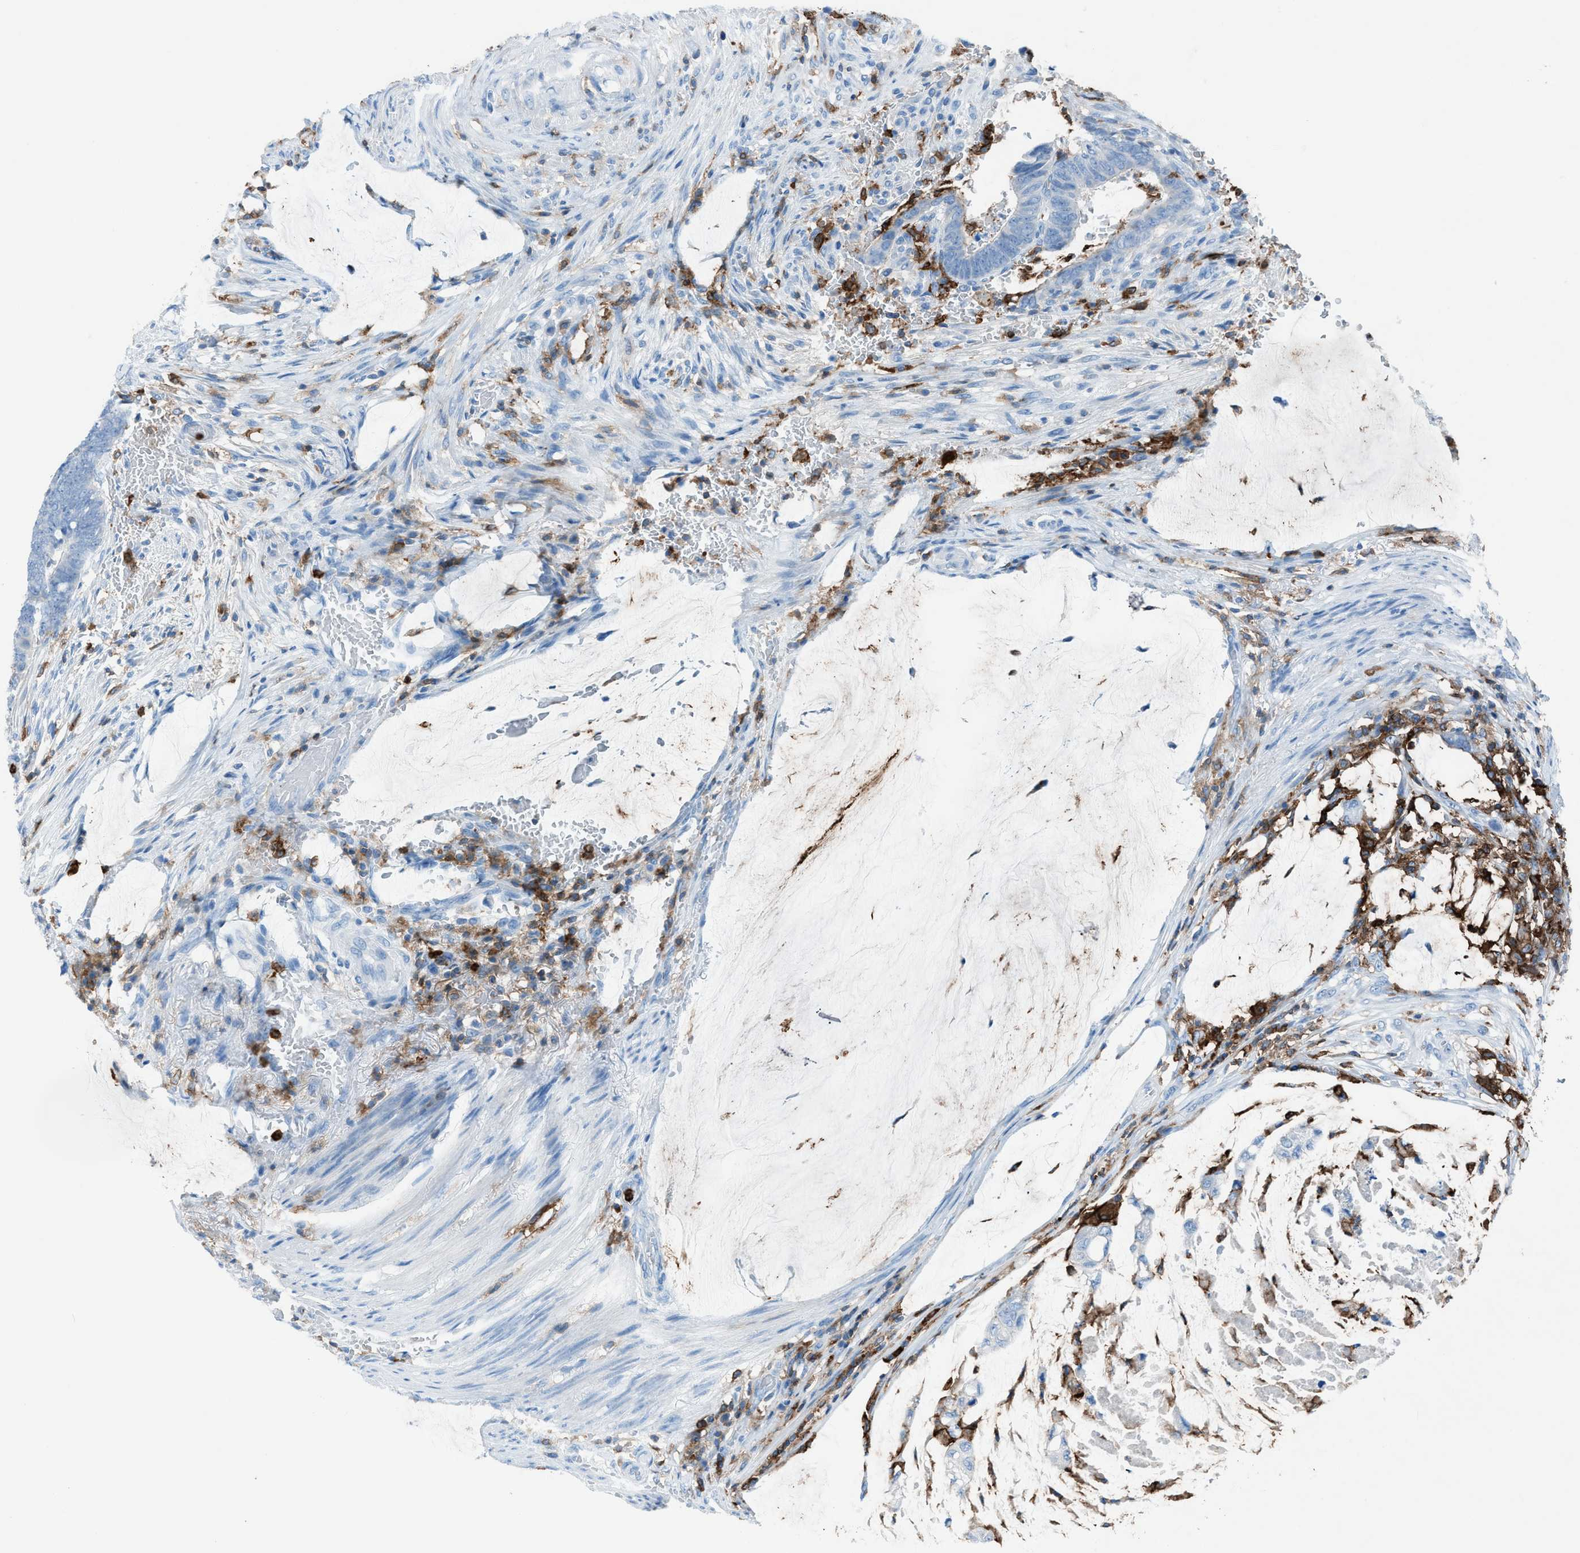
{"staining": {"intensity": "negative", "quantity": "none", "location": "none"}, "tissue": "colorectal cancer", "cell_type": "Tumor cells", "image_type": "cancer", "snomed": [{"axis": "morphology", "description": "Normal tissue, NOS"}, {"axis": "morphology", "description": "Adenocarcinoma, NOS"}, {"axis": "topography", "description": "Rectum"}], "caption": "The histopathology image exhibits no significant positivity in tumor cells of adenocarcinoma (colorectal). (DAB immunohistochemistry, high magnification).", "gene": "ITGB2", "patient": {"sex": "male", "age": 92}}